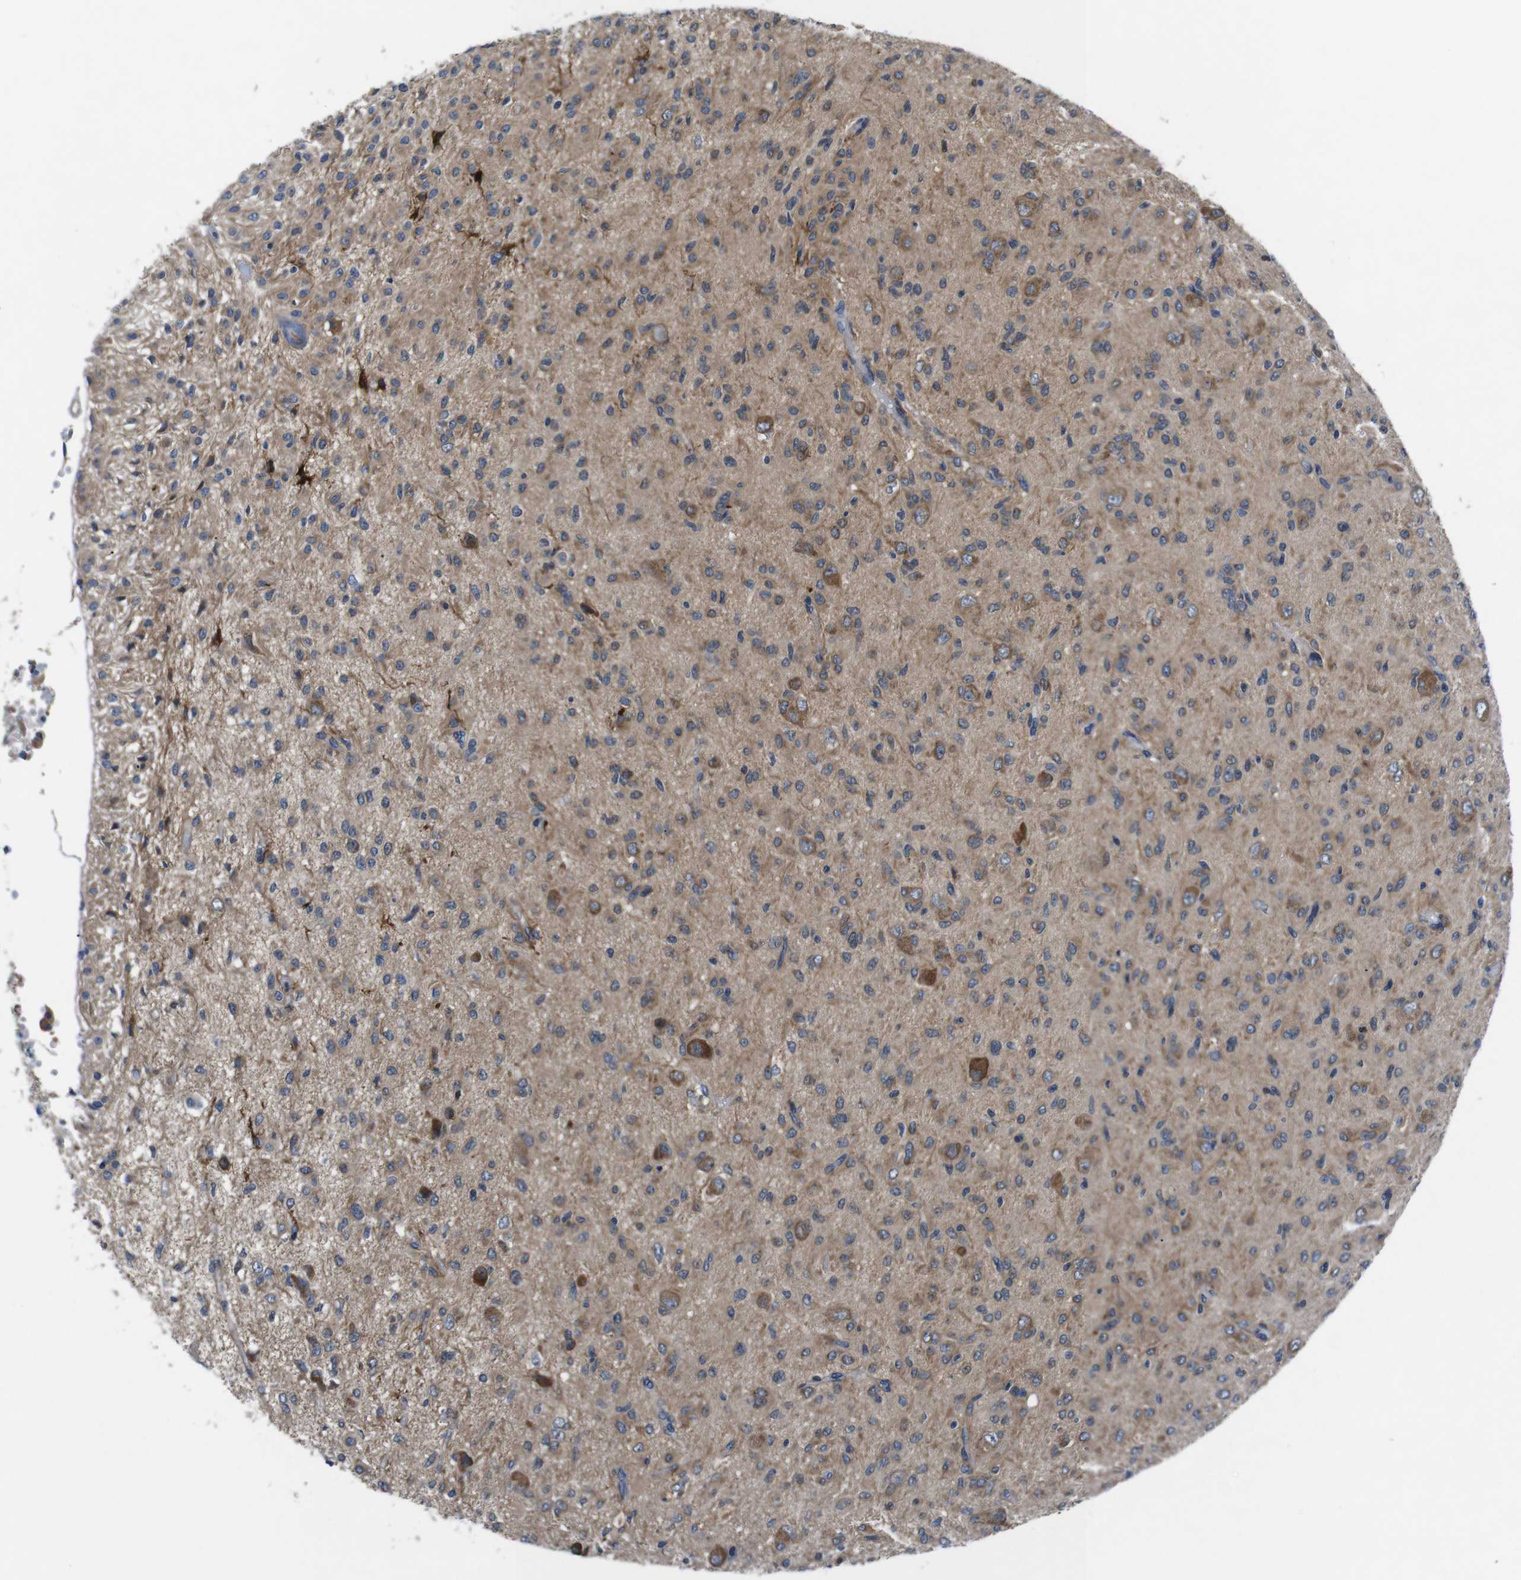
{"staining": {"intensity": "moderate", "quantity": ">75%", "location": "cytoplasmic/membranous"}, "tissue": "glioma", "cell_type": "Tumor cells", "image_type": "cancer", "snomed": [{"axis": "morphology", "description": "Glioma, malignant, High grade"}, {"axis": "topography", "description": "Brain"}], "caption": "Brown immunohistochemical staining in glioma exhibits moderate cytoplasmic/membranous expression in about >75% of tumor cells. (Brightfield microscopy of DAB IHC at high magnification).", "gene": "JAK1", "patient": {"sex": "female", "age": 59}}